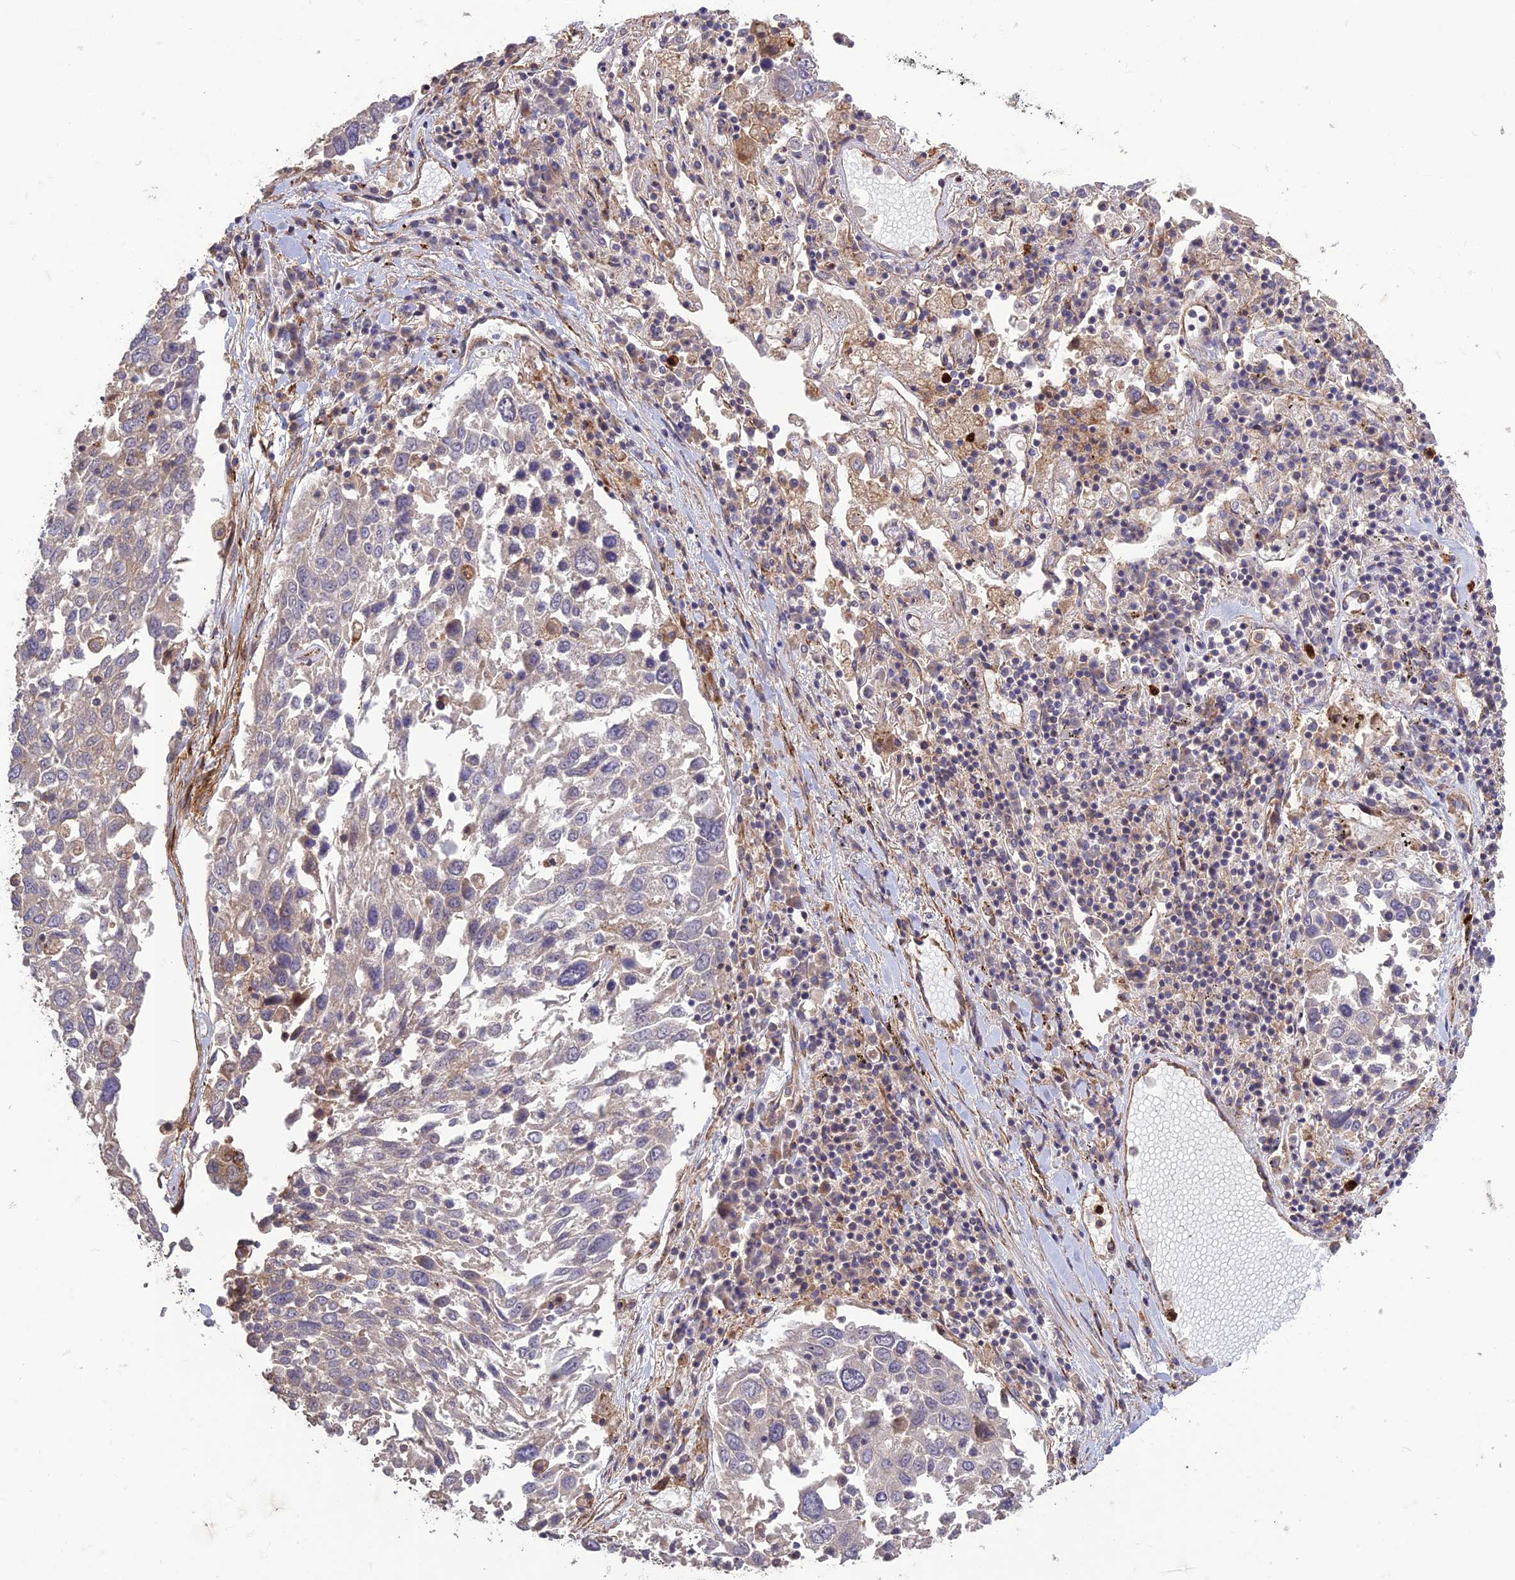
{"staining": {"intensity": "negative", "quantity": "none", "location": "none"}, "tissue": "lung cancer", "cell_type": "Tumor cells", "image_type": "cancer", "snomed": [{"axis": "morphology", "description": "Squamous cell carcinoma, NOS"}, {"axis": "topography", "description": "Lung"}], "caption": "The immunohistochemistry micrograph has no significant positivity in tumor cells of lung squamous cell carcinoma tissue. (DAB IHC with hematoxylin counter stain).", "gene": "TMEM131L", "patient": {"sex": "male", "age": 65}}